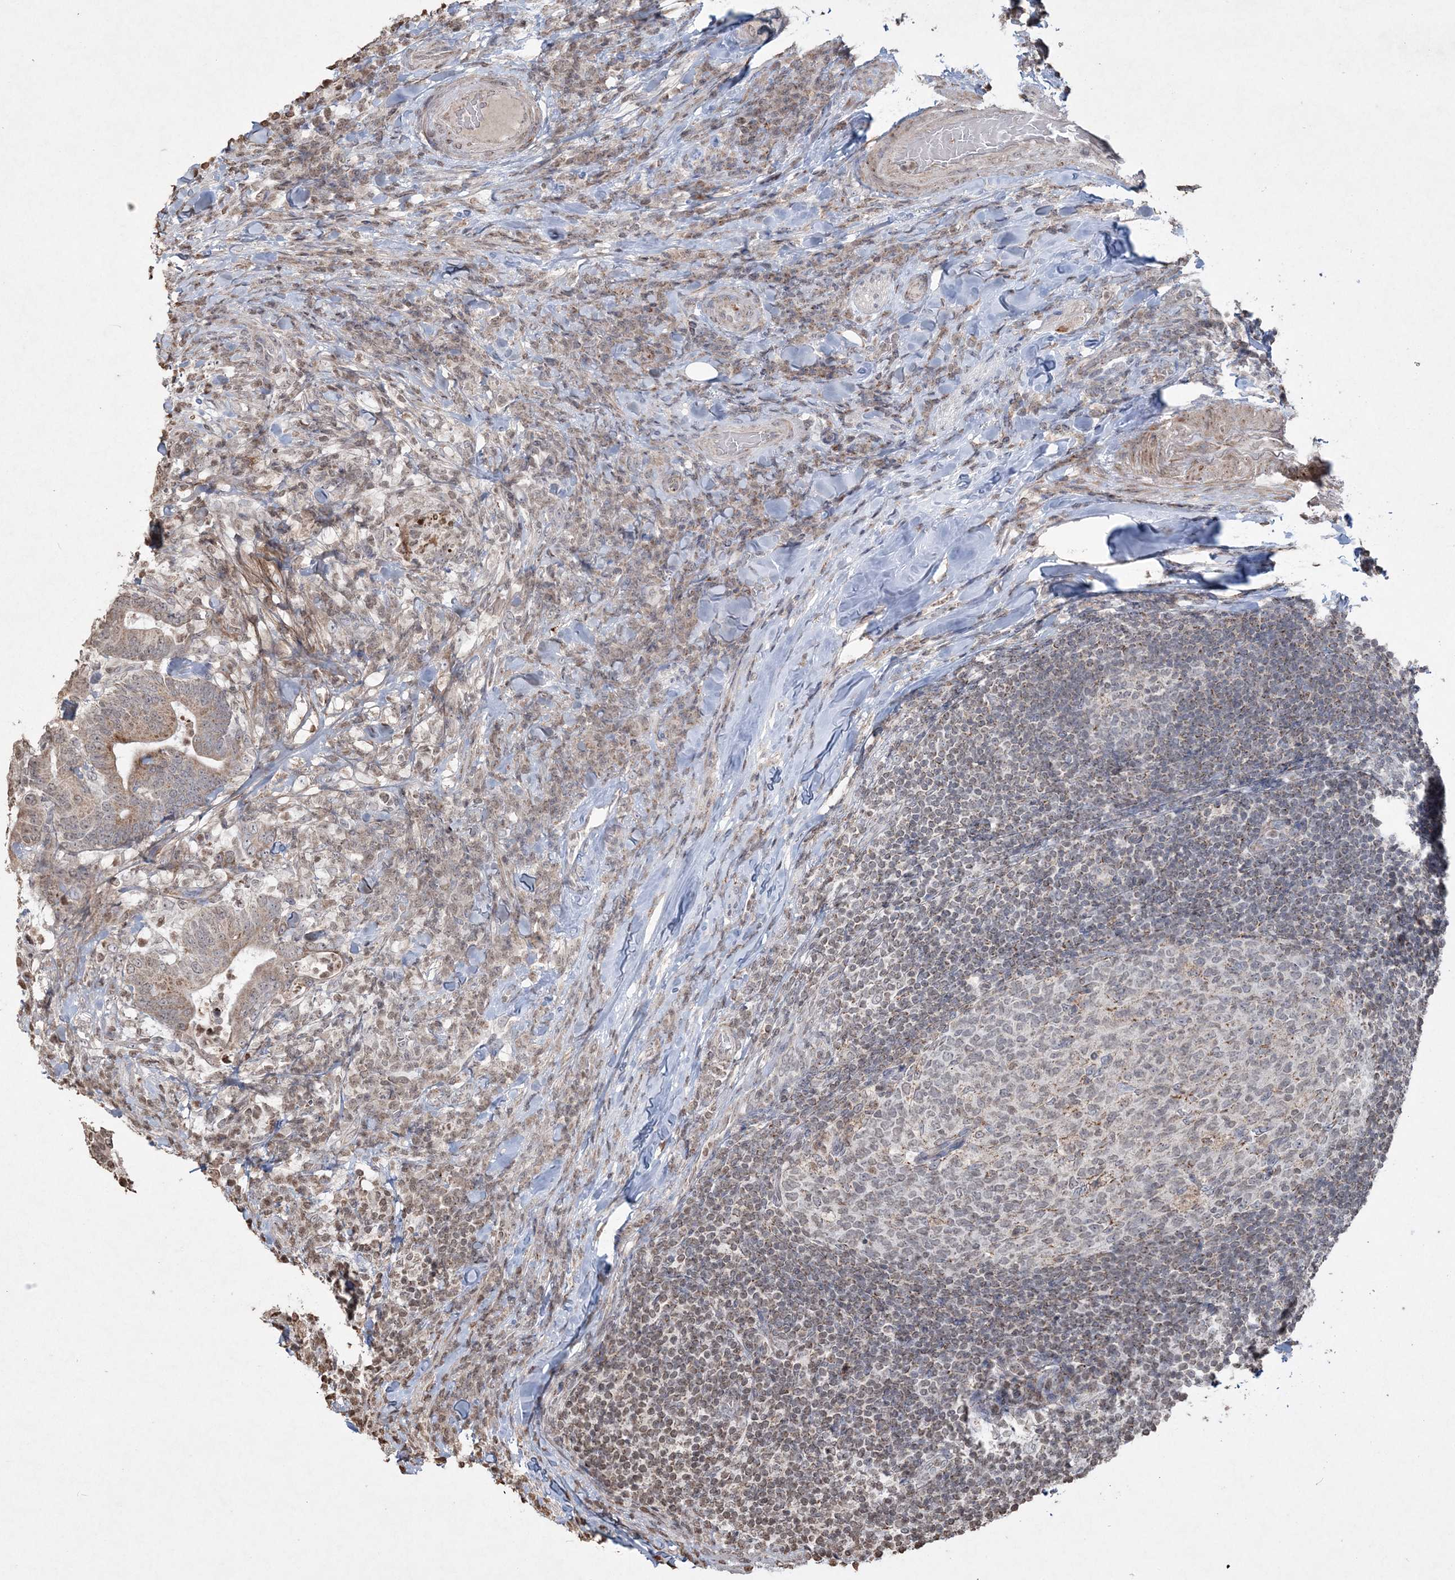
{"staining": {"intensity": "weak", "quantity": "<25%", "location": "cytoplasmic/membranous"}, "tissue": "colorectal cancer", "cell_type": "Tumor cells", "image_type": "cancer", "snomed": [{"axis": "morphology", "description": "Adenocarcinoma, NOS"}, {"axis": "topography", "description": "Colon"}], "caption": "This is an immunohistochemistry (IHC) photomicrograph of colorectal cancer. There is no staining in tumor cells.", "gene": "TTC7A", "patient": {"sex": "female", "age": 66}}